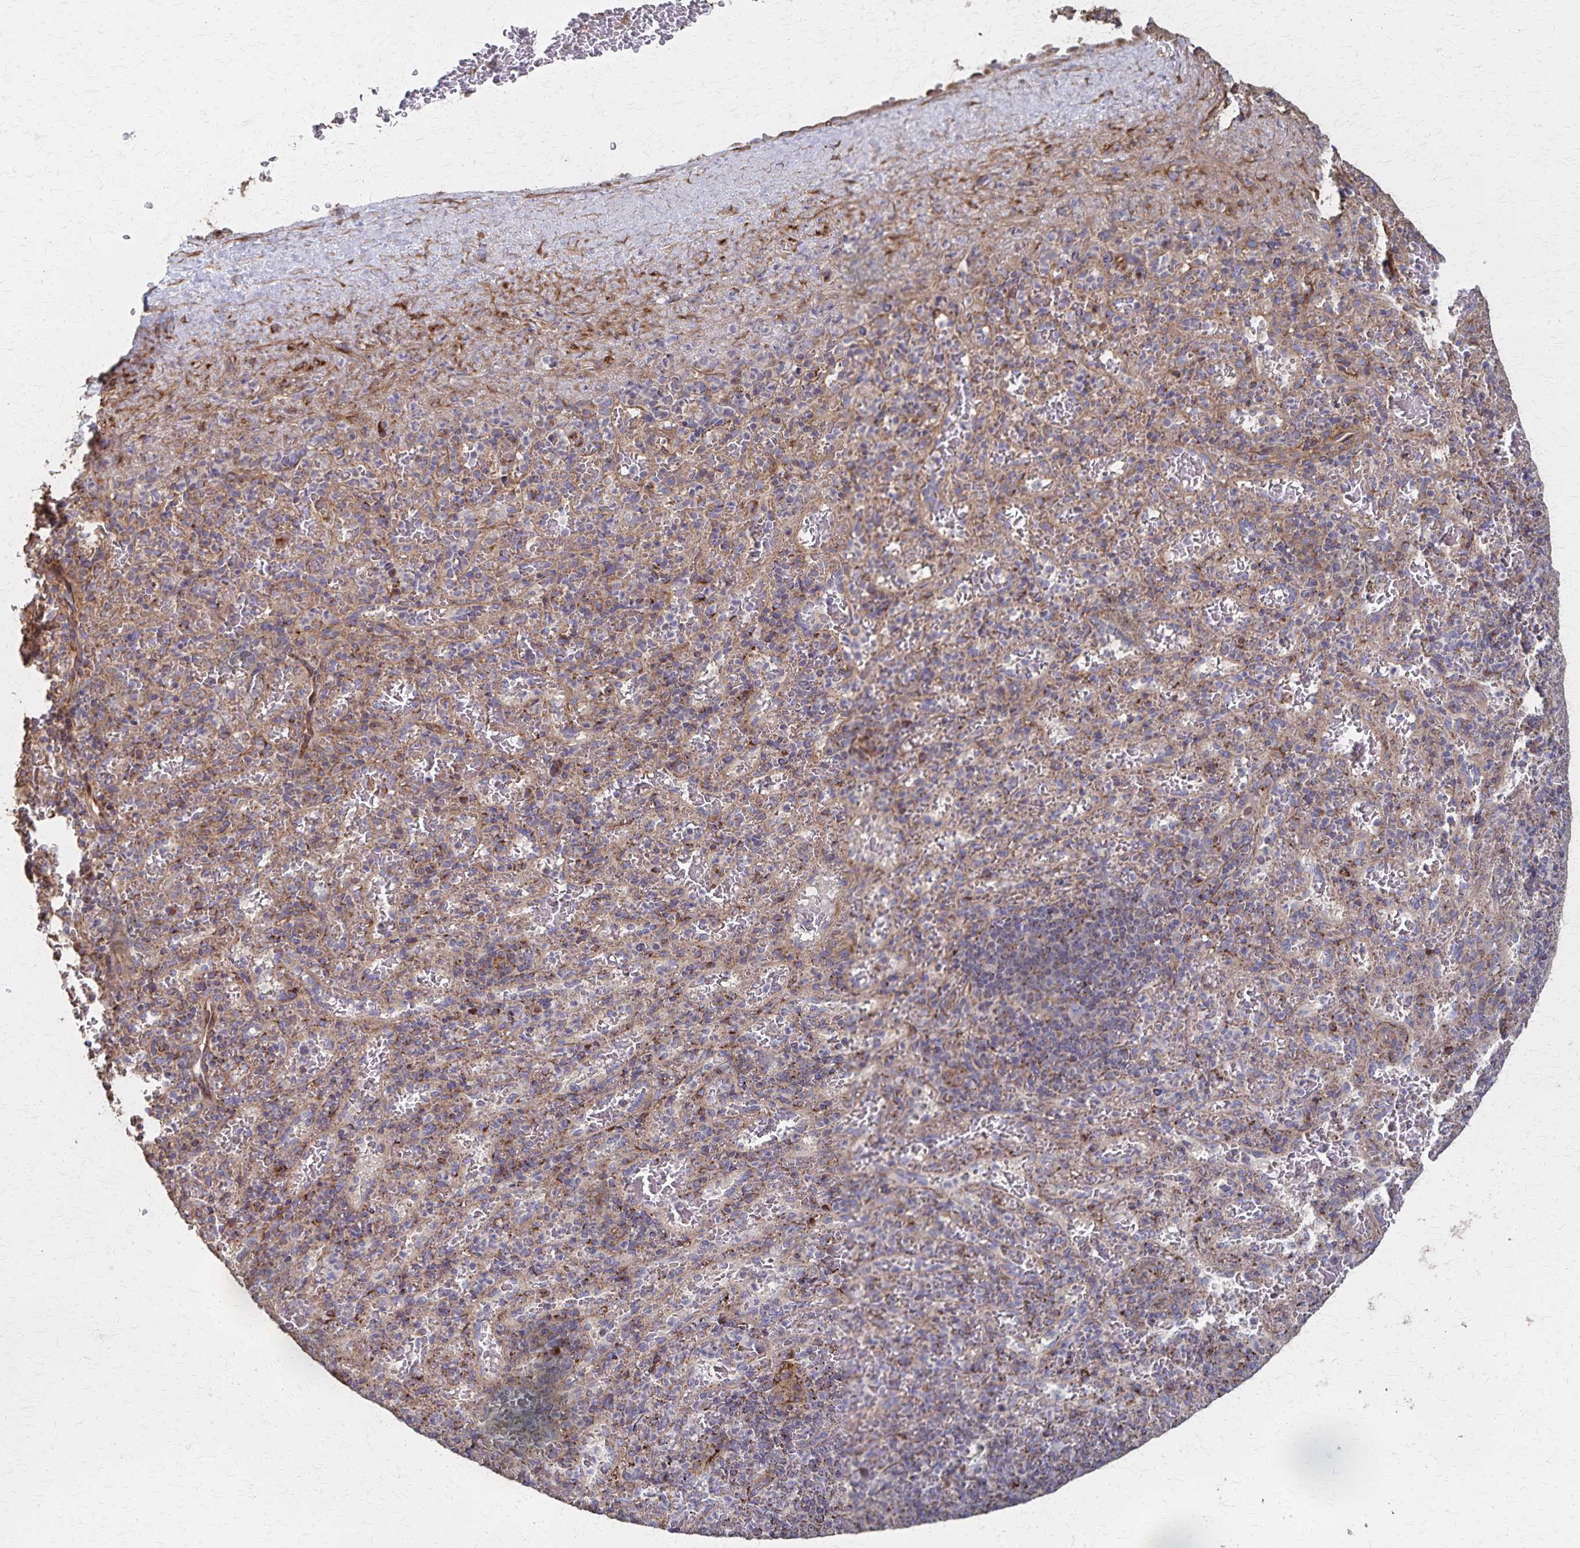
{"staining": {"intensity": "moderate", "quantity": "25%-75%", "location": "cytoplasmic/membranous"}, "tissue": "spleen", "cell_type": "Cells in red pulp", "image_type": "normal", "snomed": [{"axis": "morphology", "description": "Normal tissue, NOS"}, {"axis": "topography", "description": "Spleen"}], "caption": "Spleen was stained to show a protein in brown. There is medium levels of moderate cytoplasmic/membranous staining in about 25%-75% of cells in red pulp. Nuclei are stained in blue.", "gene": "PGAP2", "patient": {"sex": "male", "age": 57}}